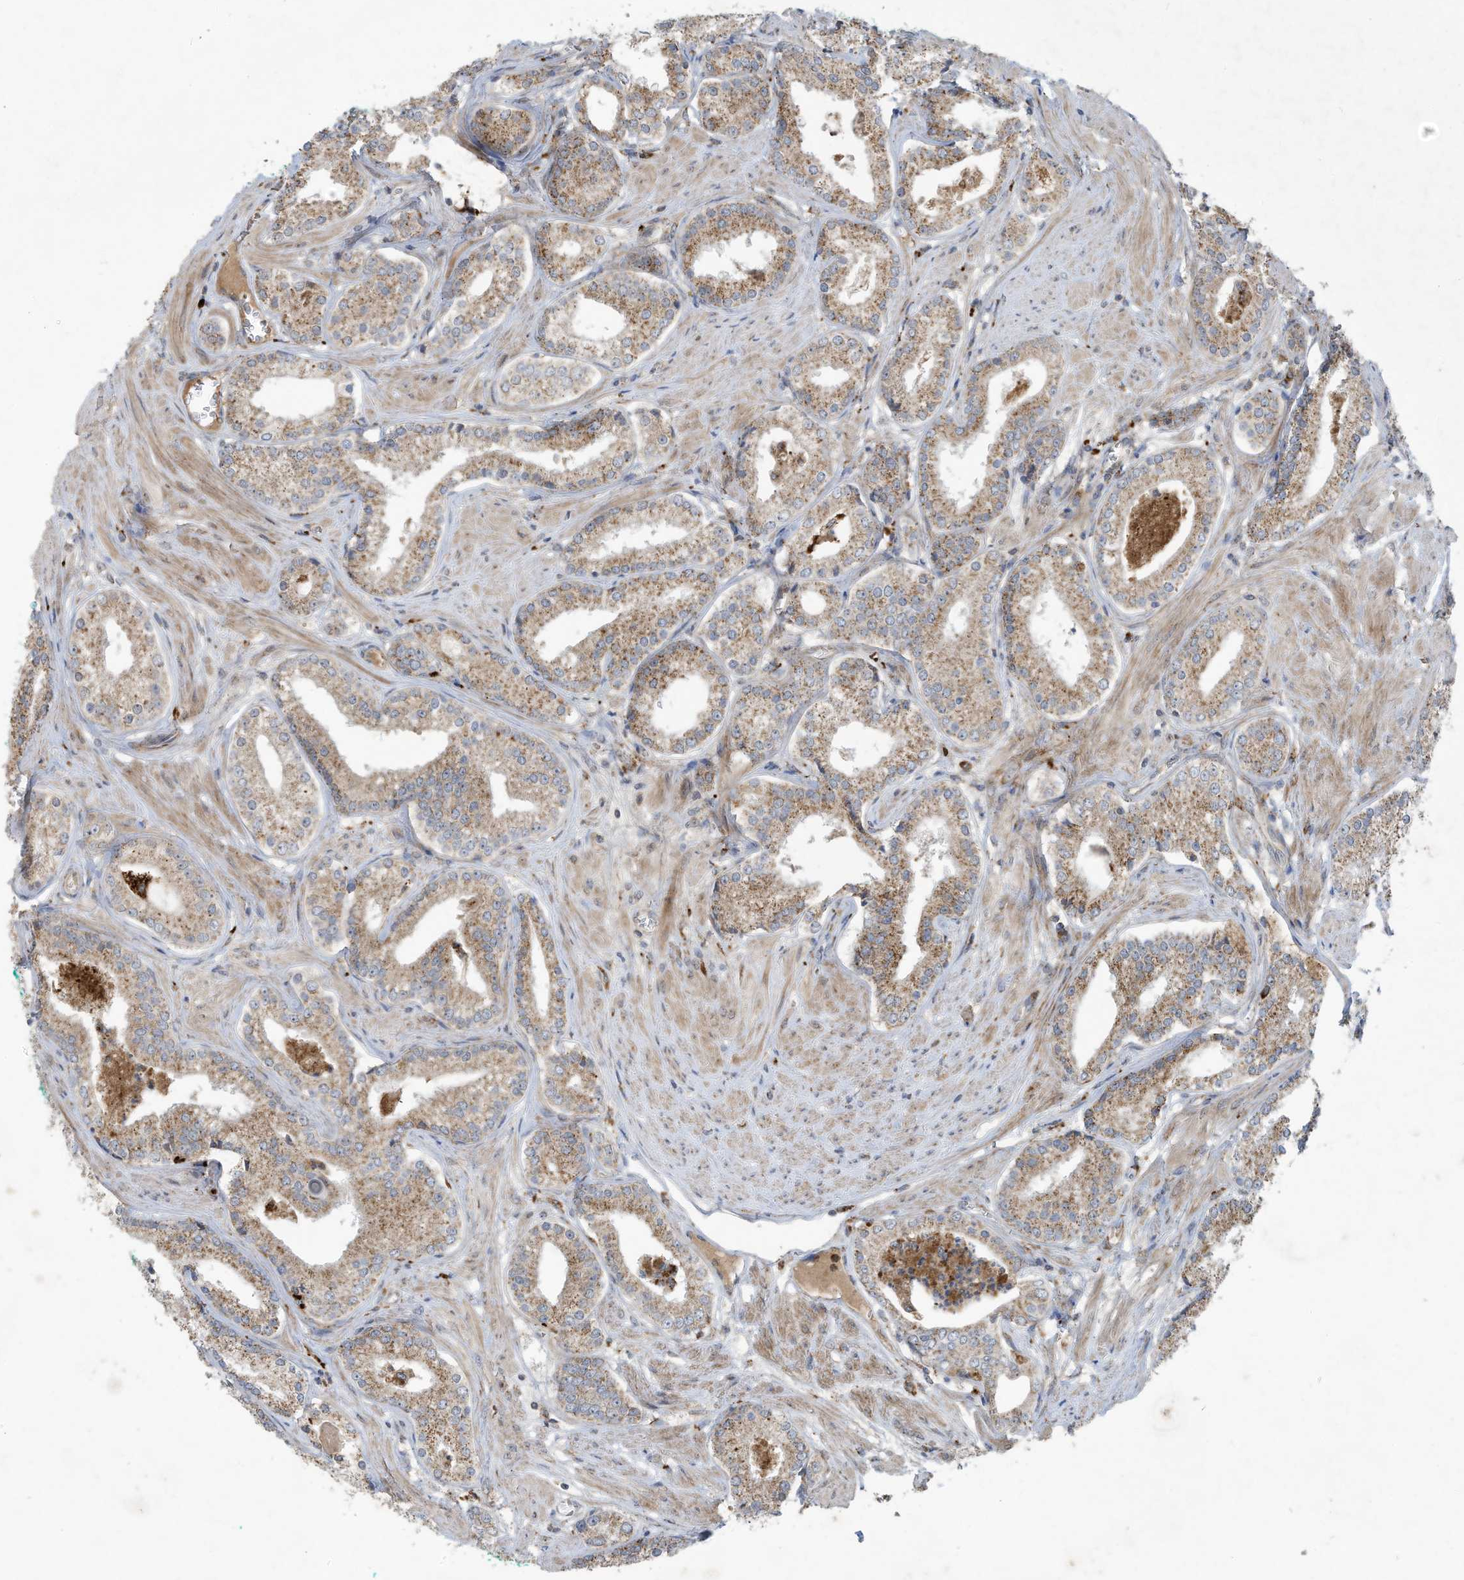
{"staining": {"intensity": "moderate", "quantity": ">75%", "location": "cytoplasmic/membranous"}, "tissue": "prostate cancer", "cell_type": "Tumor cells", "image_type": "cancer", "snomed": [{"axis": "morphology", "description": "Adenocarcinoma, Low grade"}, {"axis": "topography", "description": "Prostate"}], "caption": "DAB (3,3'-diaminobenzidine) immunohistochemical staining of prostate cancer demonstrates moderate cytoplasmic/membranous protein staining in about >75% of tumor cells. (IHC, brightfield microscopy, high magnification).", "gene": "C2orf74", "patient": {"sex": "male", "age": 54}}